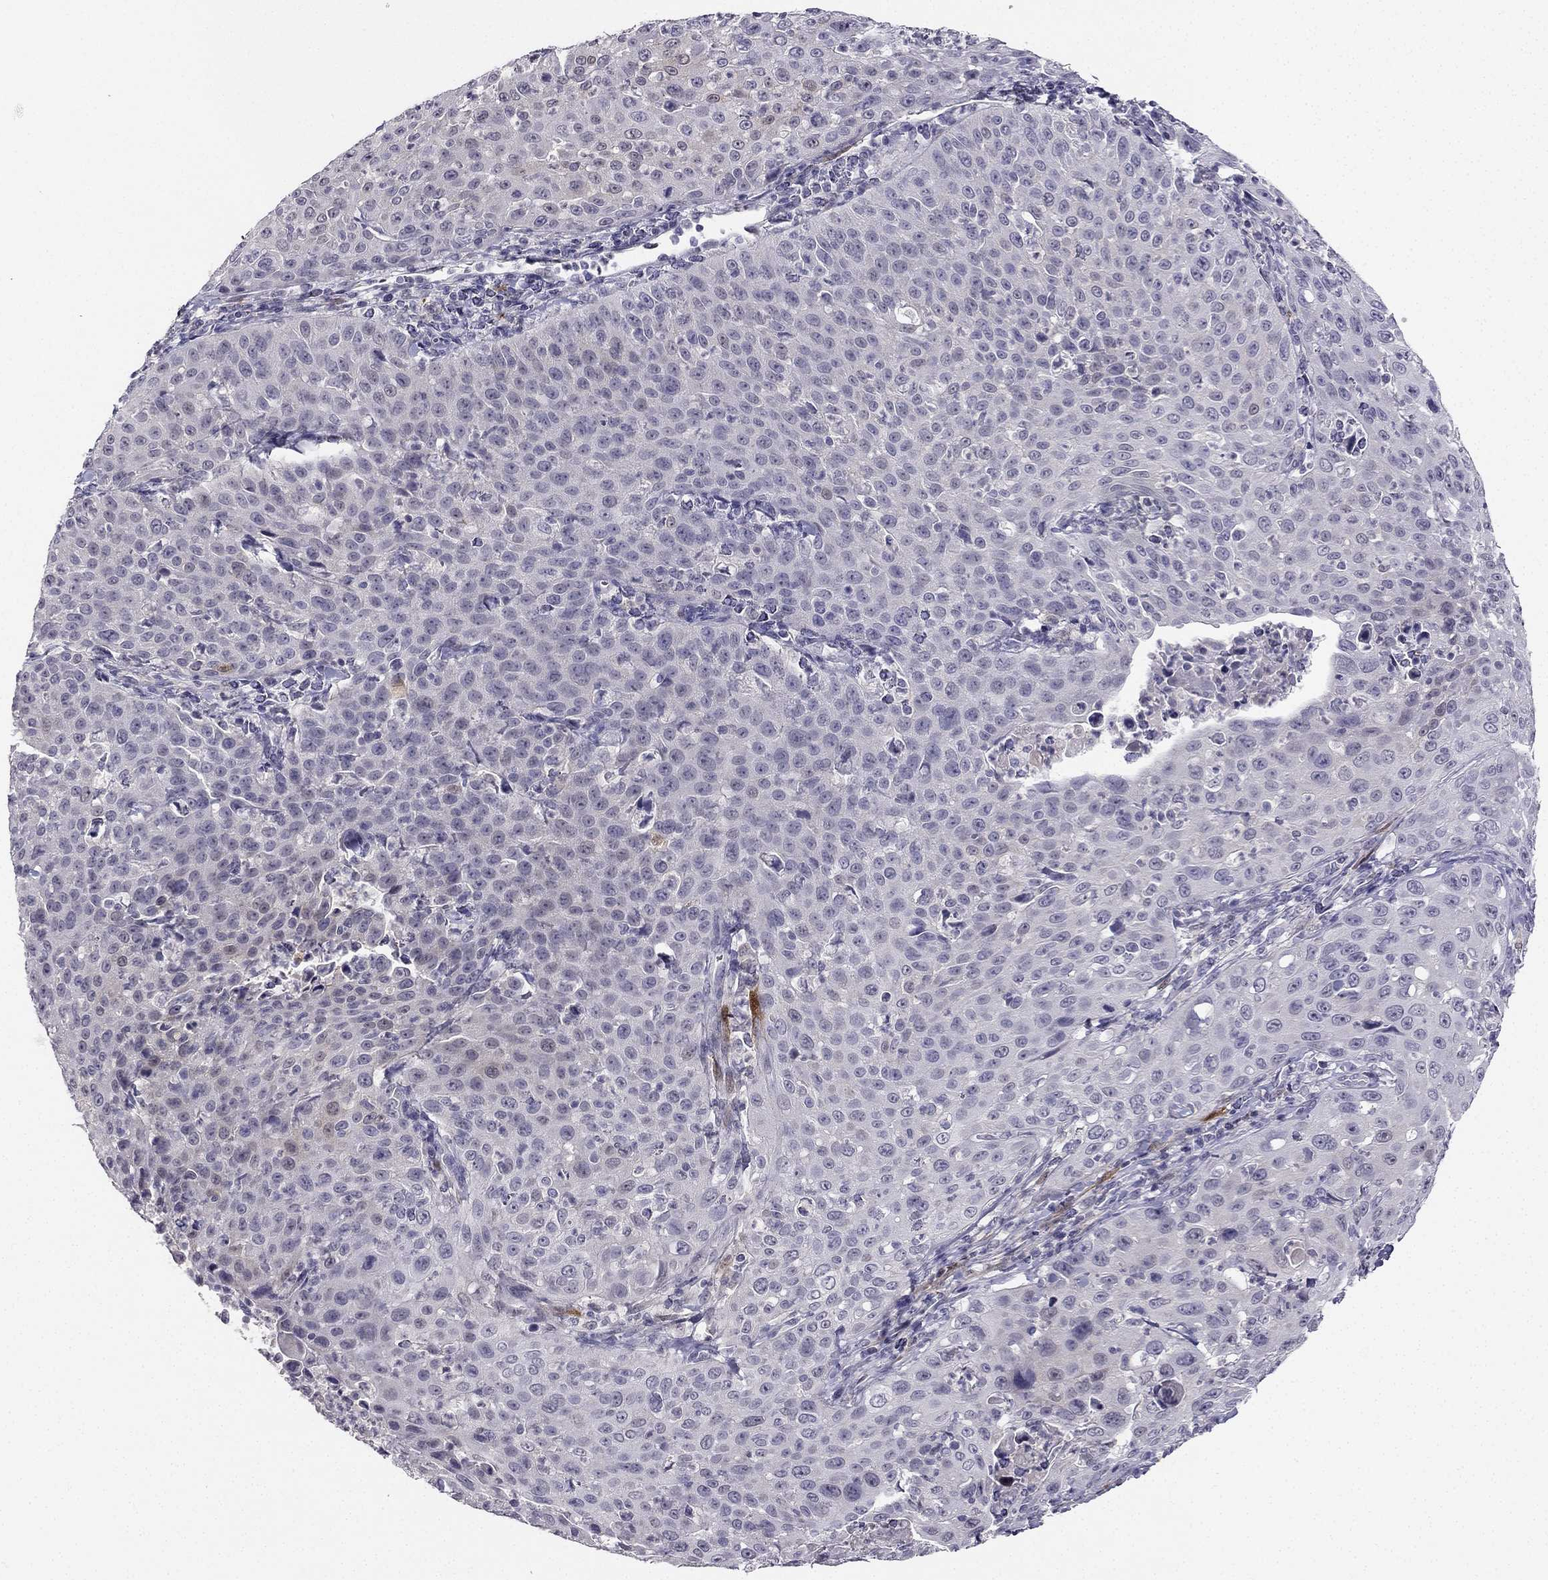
{"staining": {"intensity": "negative", "quantity": "none", "location": "none"}, "tissue": "cervical cancer", "cell_type": "Tumor cells", "image_type": "cancer", "snomed": [{"axis": "morphology", "description": "Squamous cell carcinoma, NOS"}, {"axis": "topography", "description": "Cervix"}], "caption": "Immunohistochemistry (IHC) of squamous cell carcinoma (cervical) demonstrates no positivity in tumor cells. (DAB IHC with hematoxylin counter stain).", "gene": "CALB2", "patient": {"sex": "female", "age": 26}}